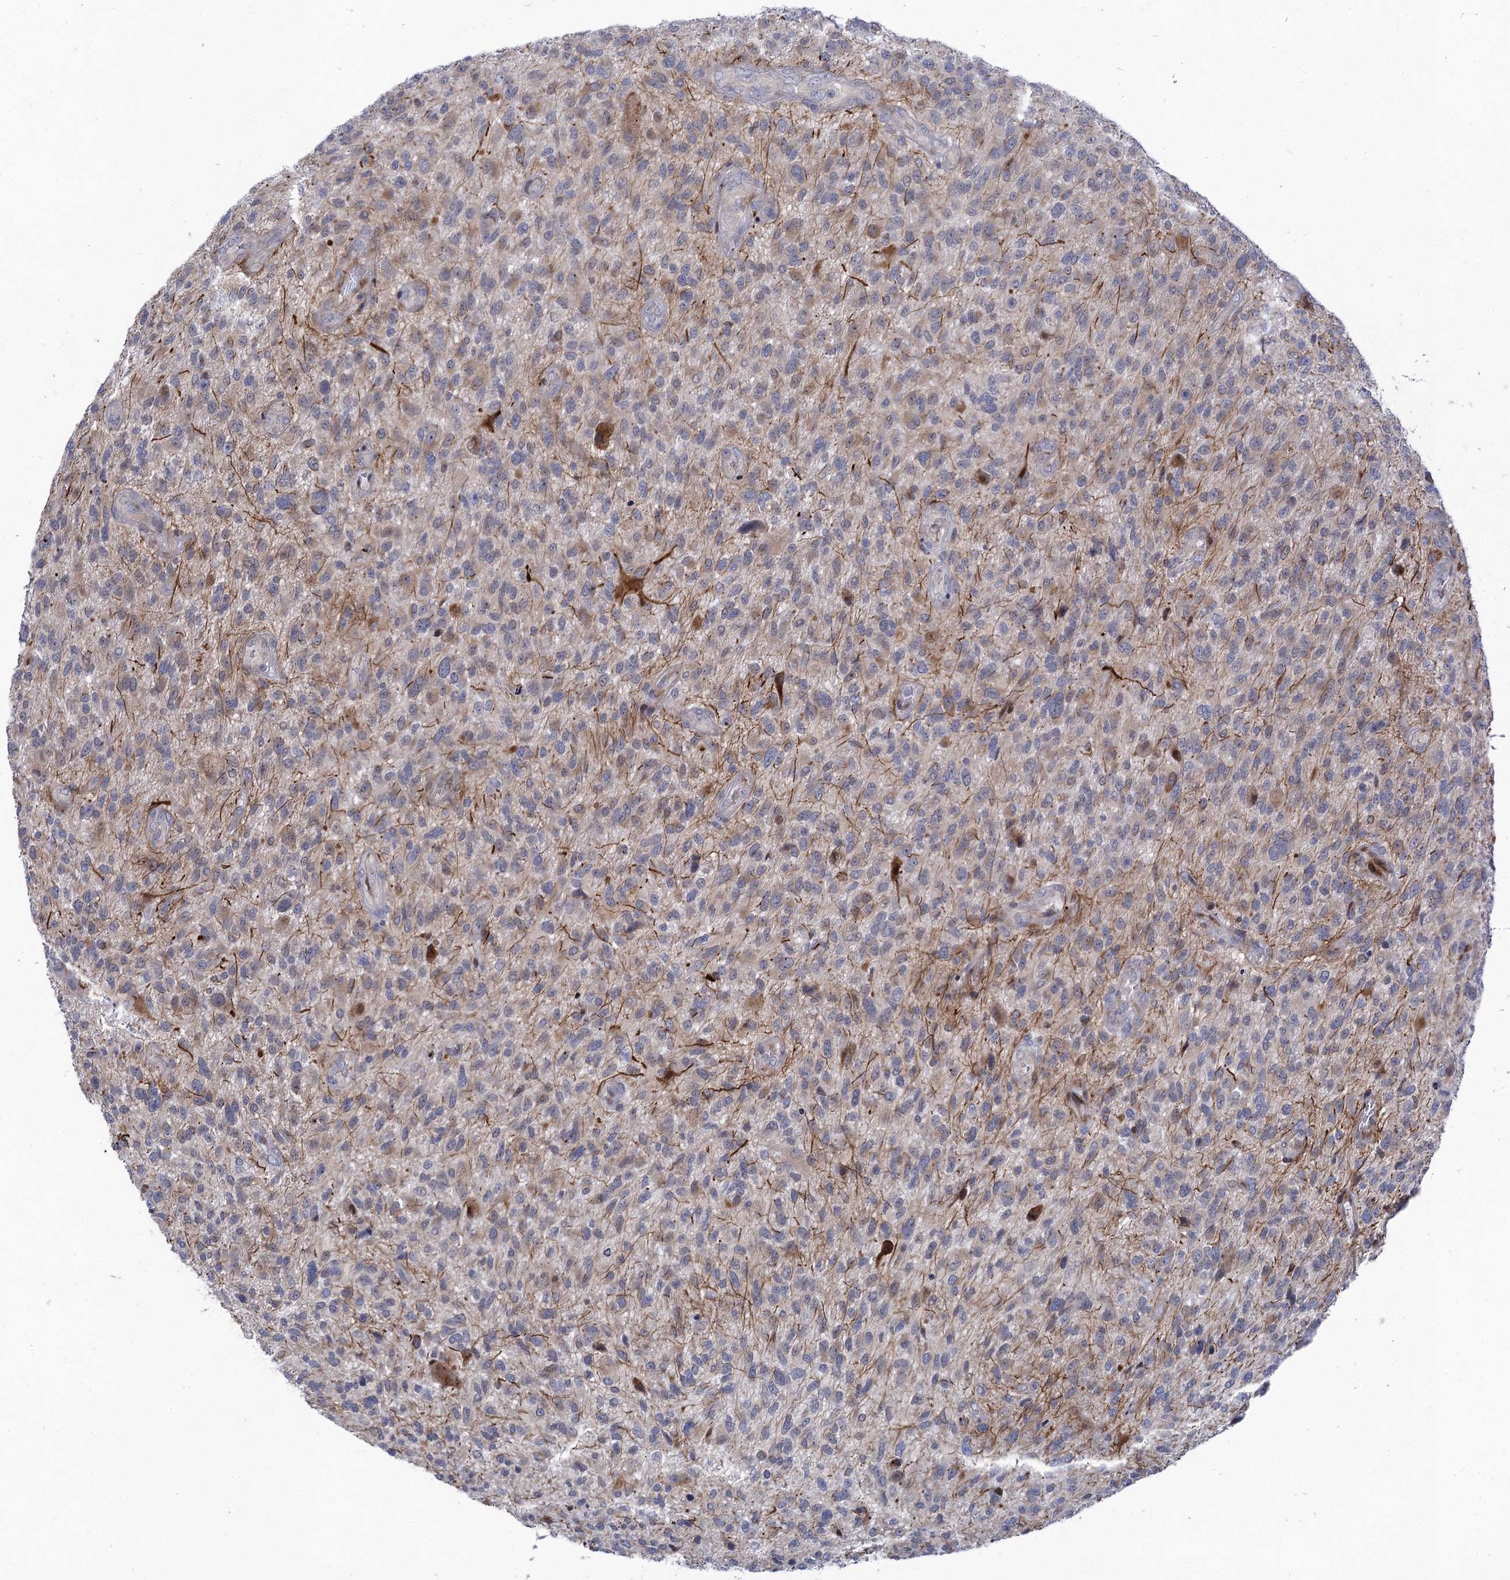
{"staining": {"intensity": "weak", "quantity": "<25%", "location": "cytoplasmic/membranous"}, "tissue": "glioma", "cell_type": "Tumor cells", "image_type": "cancer", "snomed": [{"axis": "morphology", "description": "Glioma, malignant, High grade"}, {"axis": "topography", "description": "Brain"}], "caption": "There is no significant expression in tumor cells of malignant high-grade glioma.", "gene": "QPCTL", "patient": {"sex": "male", "age": 47}}